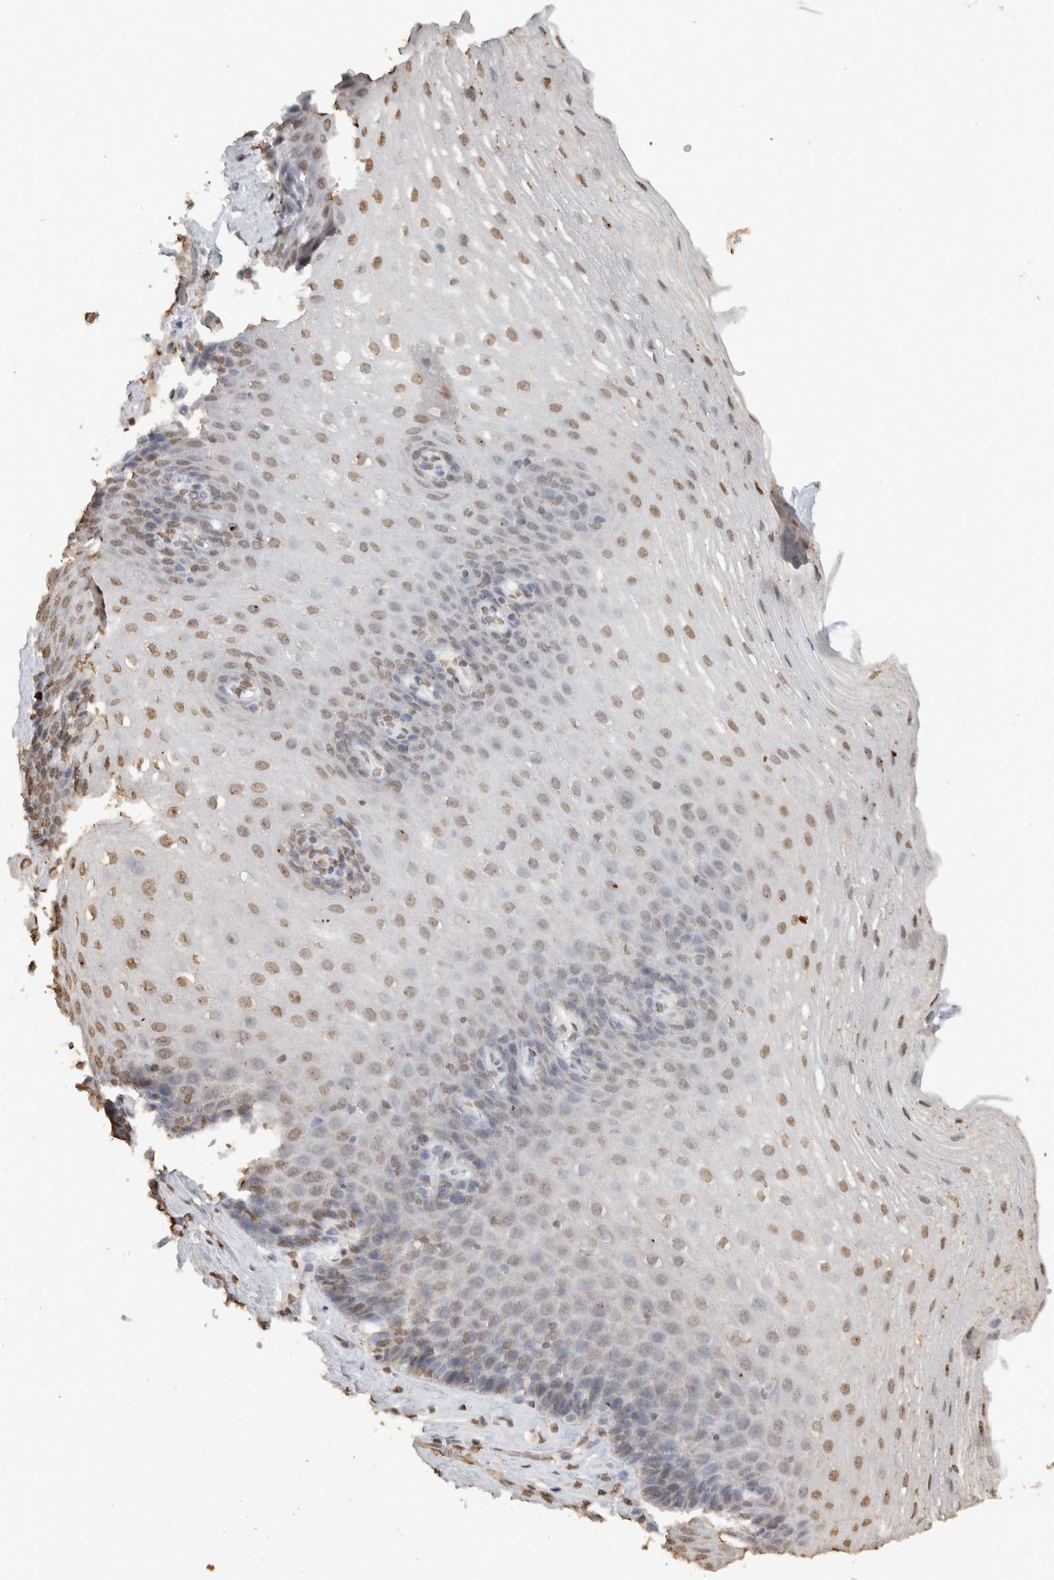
{"staining": {"intensity": "moderate", "quantity": ">75%", "location": "nuclear"}, "tissue": "esophagus", "cell_type": "Squamous epithelial cells", "image_type": "normal", "snomed": [{"axis": "morphology", "description": "Normal tissue, NOS"}, {"axis": "topography", "description": "Esophagus"}], "caption": "A brown stain labels moderate nuclear staining of a protein in squamous epithelial cells of normal human esophagus.", "gene": "HAND2", "patient": {"sex": "female", "age": 66}}